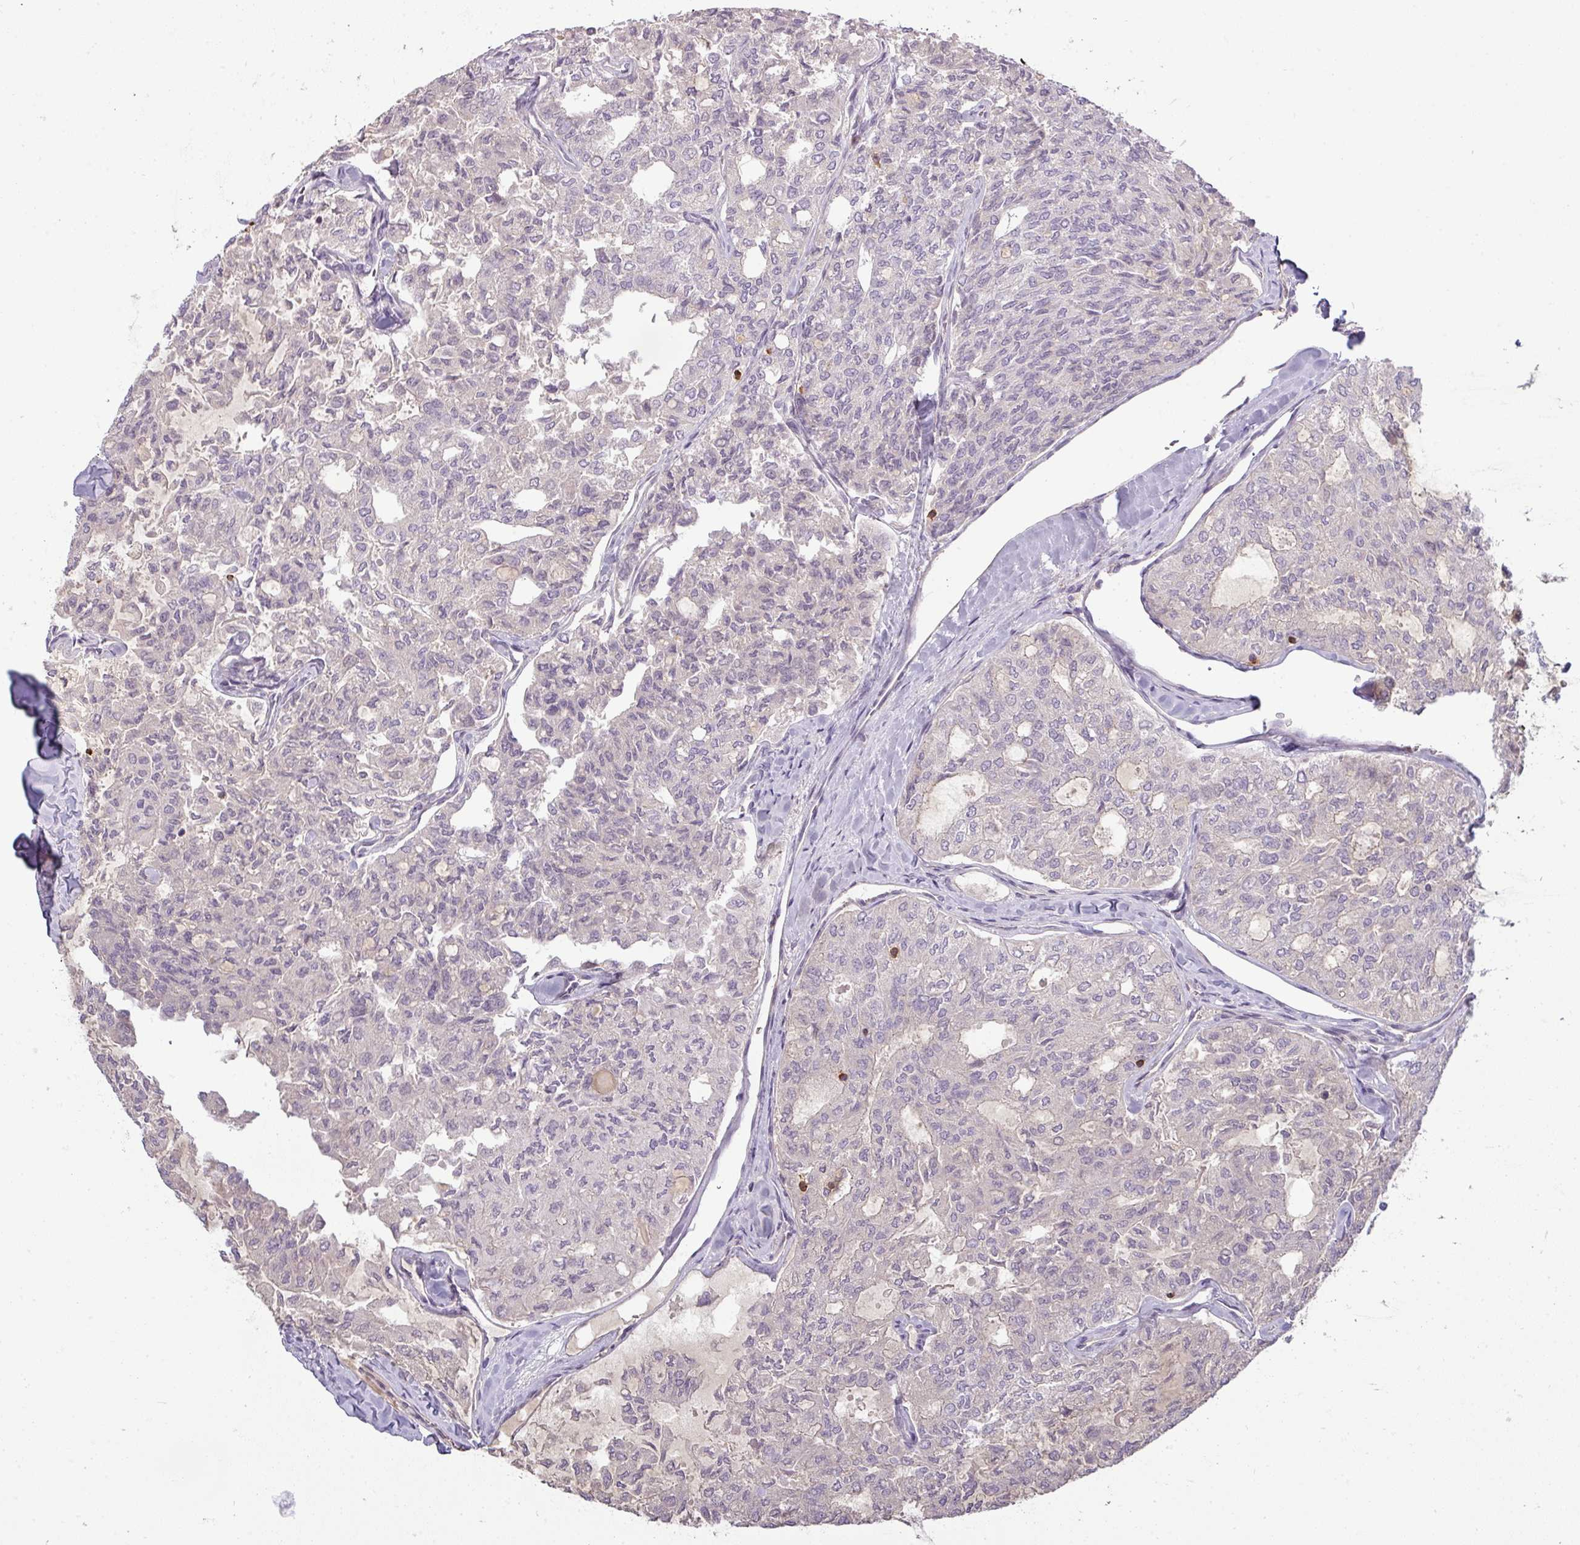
{"staining": {"intensity": "negative", "quantity": "none", "location": "none"}, "tissue": "thyroid cancer", "cell_type": "Tumor cells", "image_type": "cancer", "snomed": [{"axis": "morphology", "description": "Follicular adenoma carcinoma, NOS"}, {"axis": "topography", "description": "Thyroid gland"}], "caption": "There is no significant staining in tumor cells of thyroid cancer (follicular adenoma carcinoma).", "gene": "NIN", "patient": {"sex": "male", "age": 75}}